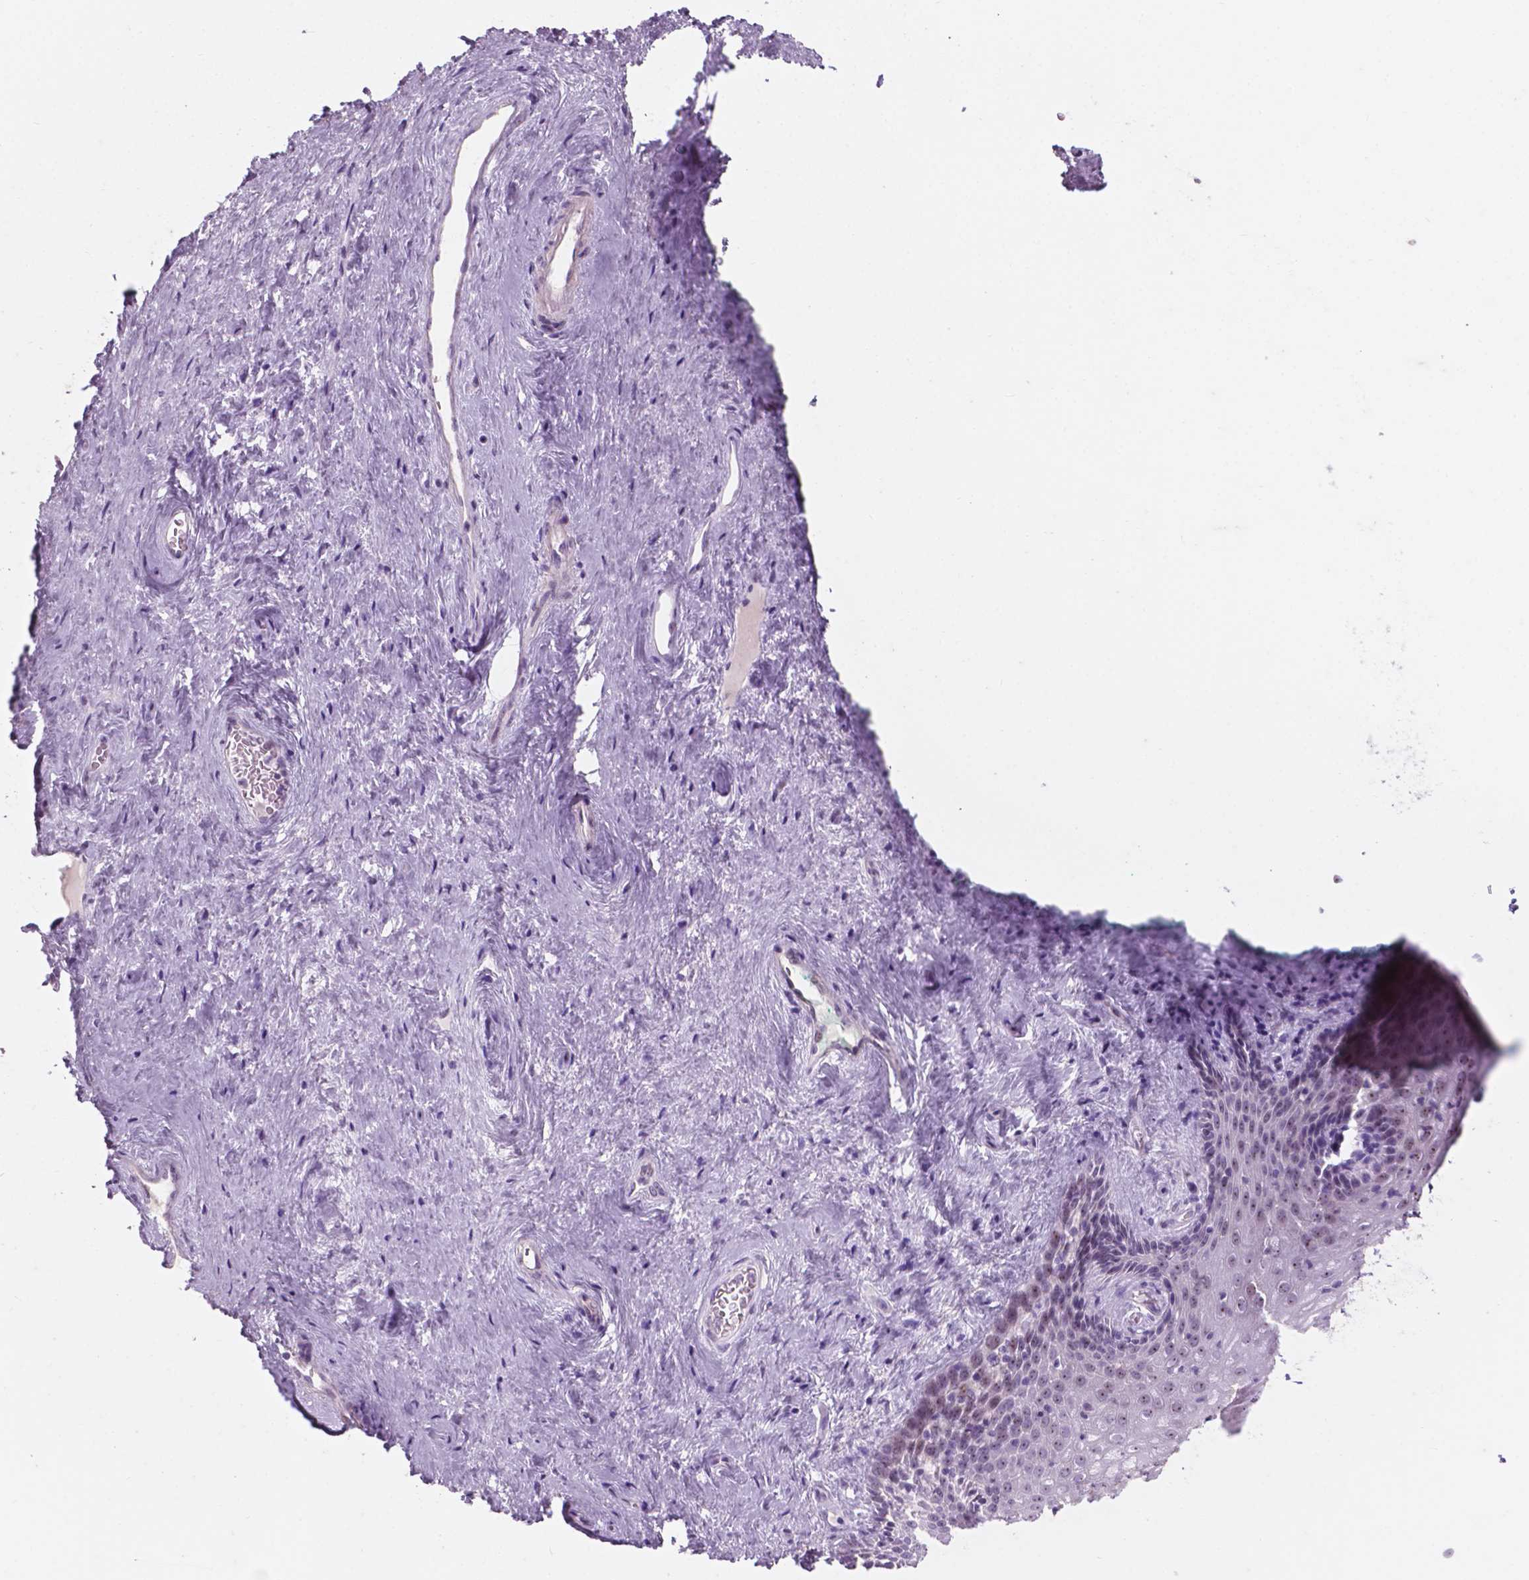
{"staining": {"intensity": "moderate", "quantity": "25%-75%", "location": "nuclear"}, "tissue": "vagina", "cell_type": "Squamous epithelial cells", "image_type": "normal", "snomed": [{"axis": "morphology", "description": "Normal tissue, NOS"}, {"axis": "topography", "description": "Vagina"}], "caption": "Protein expression analysis of benign vagina shows moderate nuclear positivity in approximately 25%-75% of squamous epithelial cells. The staining was performed using DAB, with brown indicating positive protein expression. Nuclei are stained blue with hematoxylin.", "gene": "ZNF853", "patient": {"sex": "female", "age": 45}}